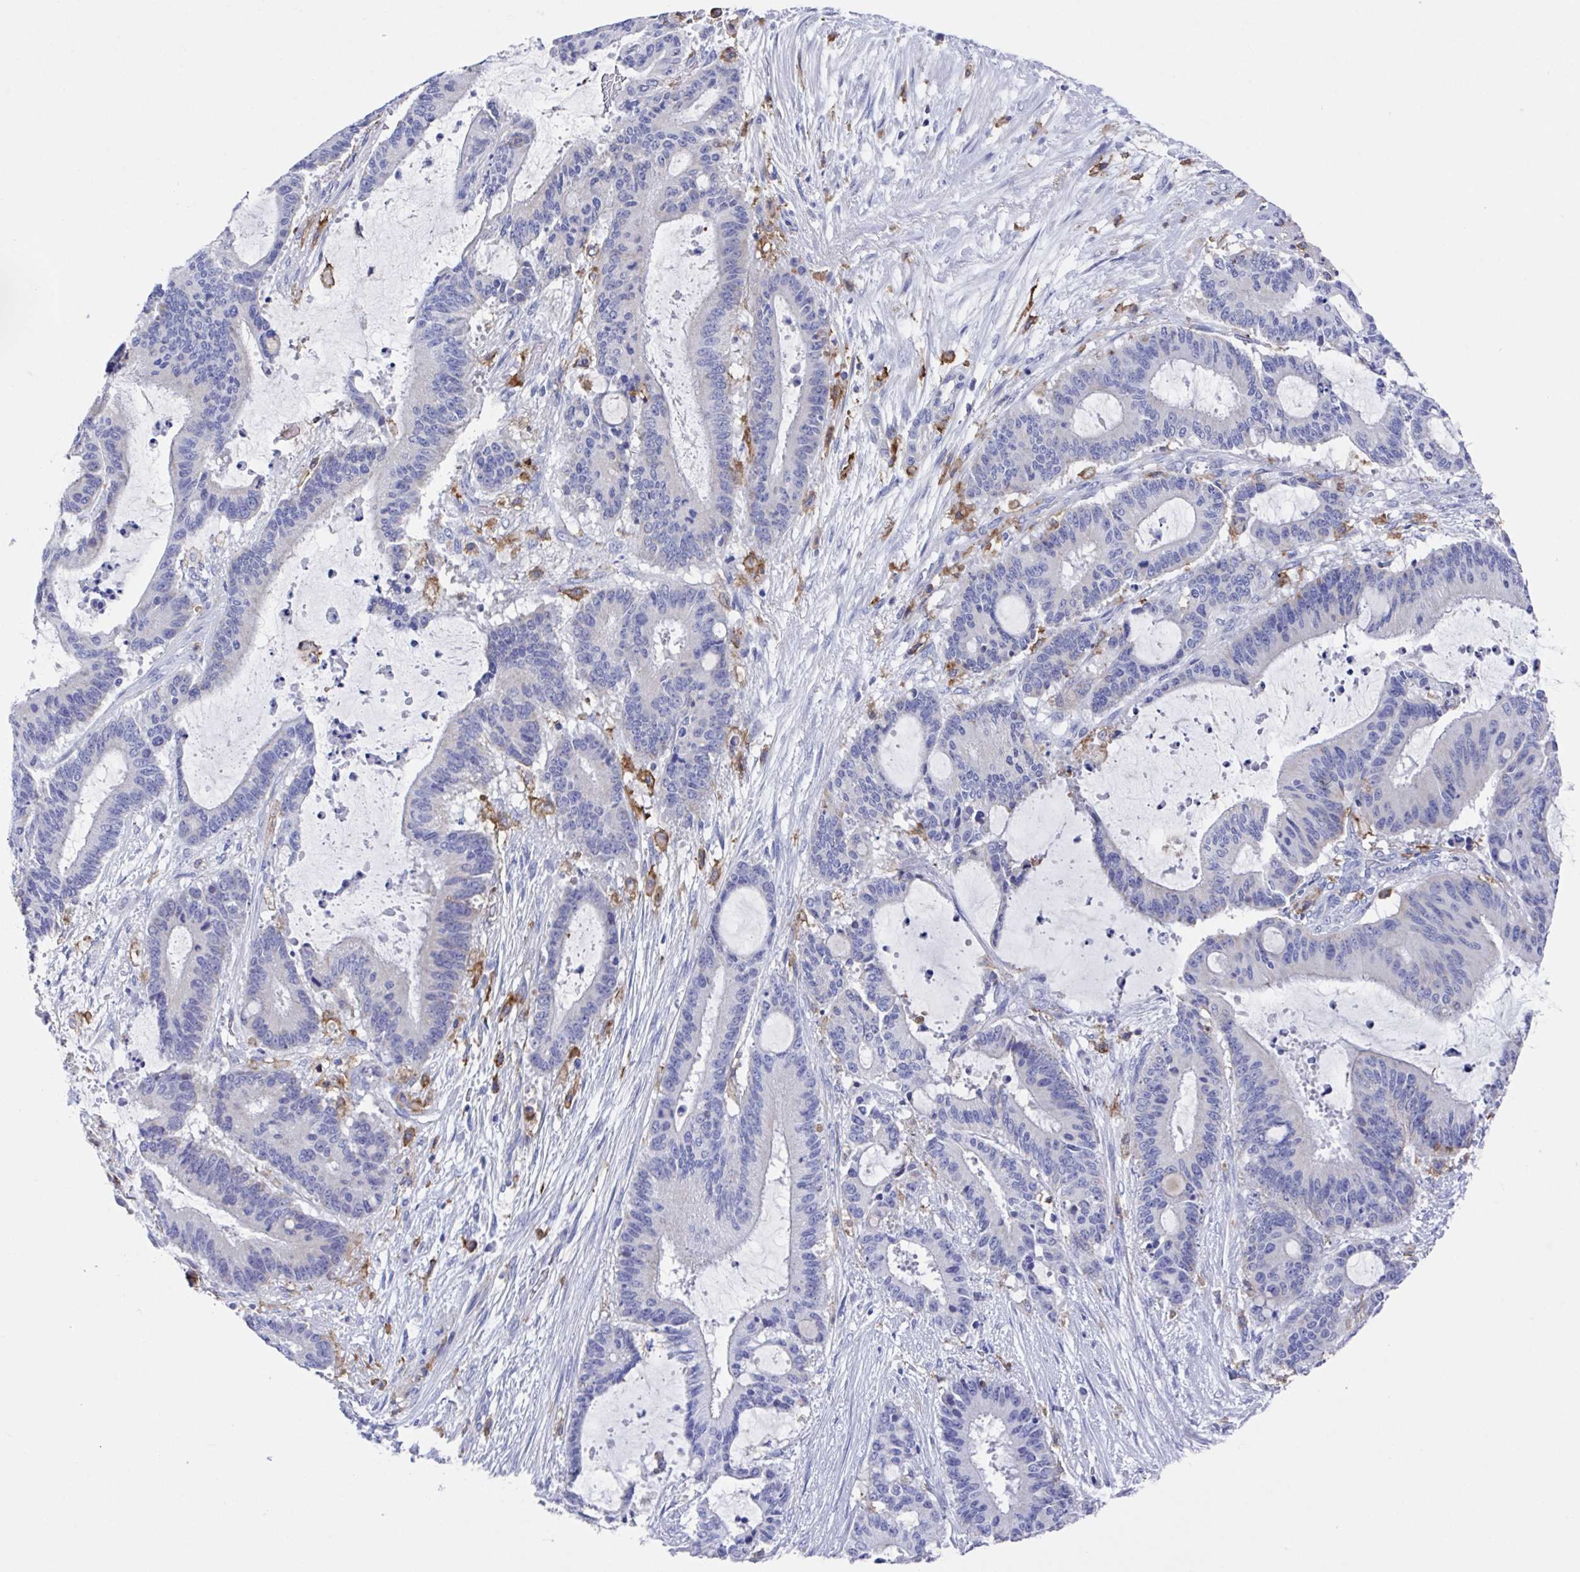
{"staining": {"intensity": "negative", "quantity": "none", "location": "none"}, "tissue": "liver cancer", "cell_type": "Tumor cells", "image_type": "cancer", "snomed": [{"axis": "morphology", "description": "Normal tissue, NOS"}, {"axis": "morphology", "description": "Cholangiocarcinoma"}, {"axis": "topography", "description": "Liver"}, {"axis": "topography", "description": "Peripheral nerve tissue"}], "caption": "Cholangiocarcinoma (liver) stained for a protein using immunohistochemistry exhibits no positivity tumor cells.", "gene": "FCGR3A", "patient": {"sex": "female", "age": 73}}